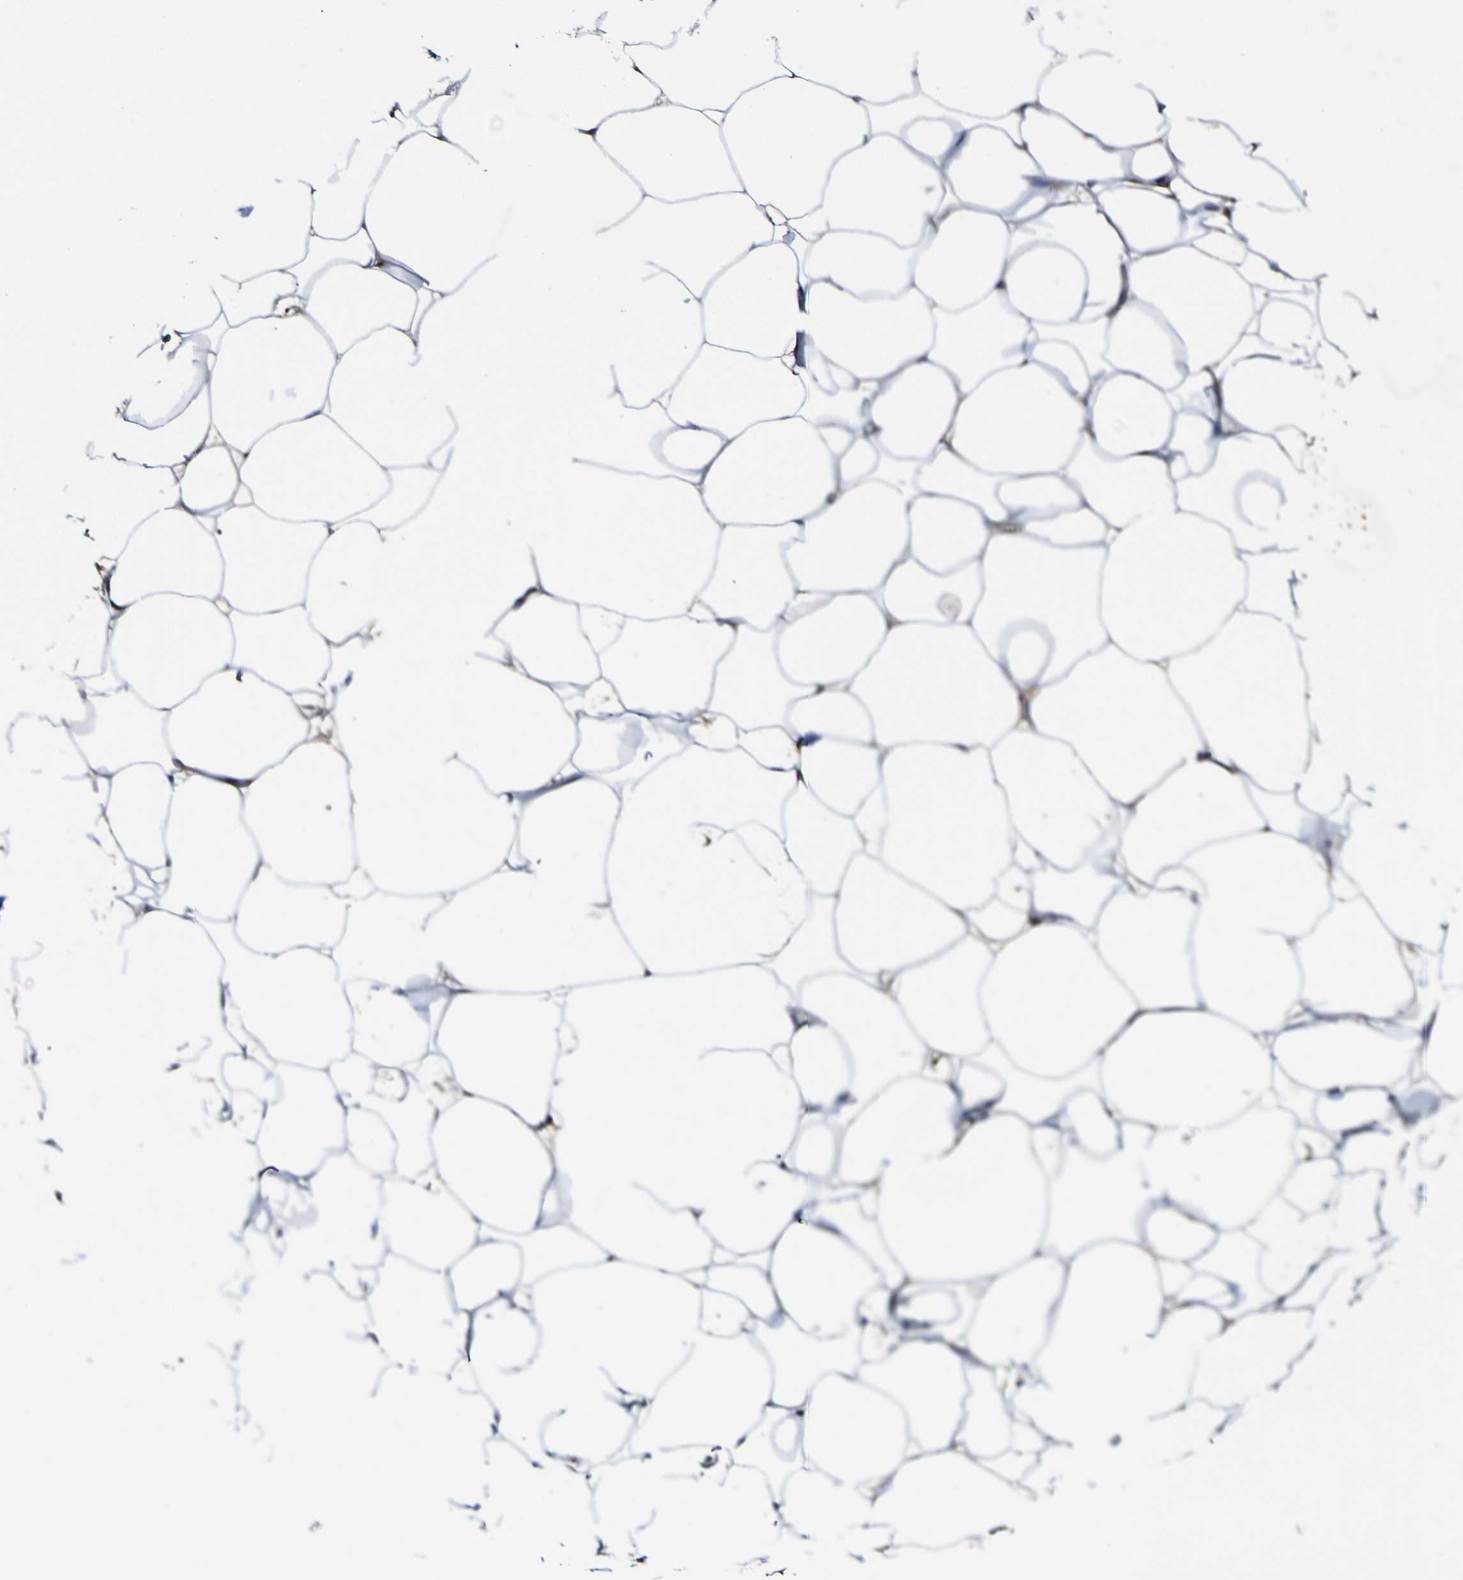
{"staining": {"intensity": "negative", "quantity": "none", "location": "none"}, "tissue": "adipose tissue", "cell_type": "Adipocytes", "image_type": "normal", "snomed": [{"axis": "morphology", "description": "Normal tissue, NOS"}, {"axis": "topography", "description": "Breast"}, {"axis": "topography", "description": "Adipose tissue"}], "caption": "IHC of benign human adipose tissue reveals no positivity in adipocytes. (DAB (3,3'-diaminobenzidine) immunohistochemistry (IHC) with hematoxylin counter stain).", "gene": "CCL2", "patient": {"sex": "female", "age": 25}}